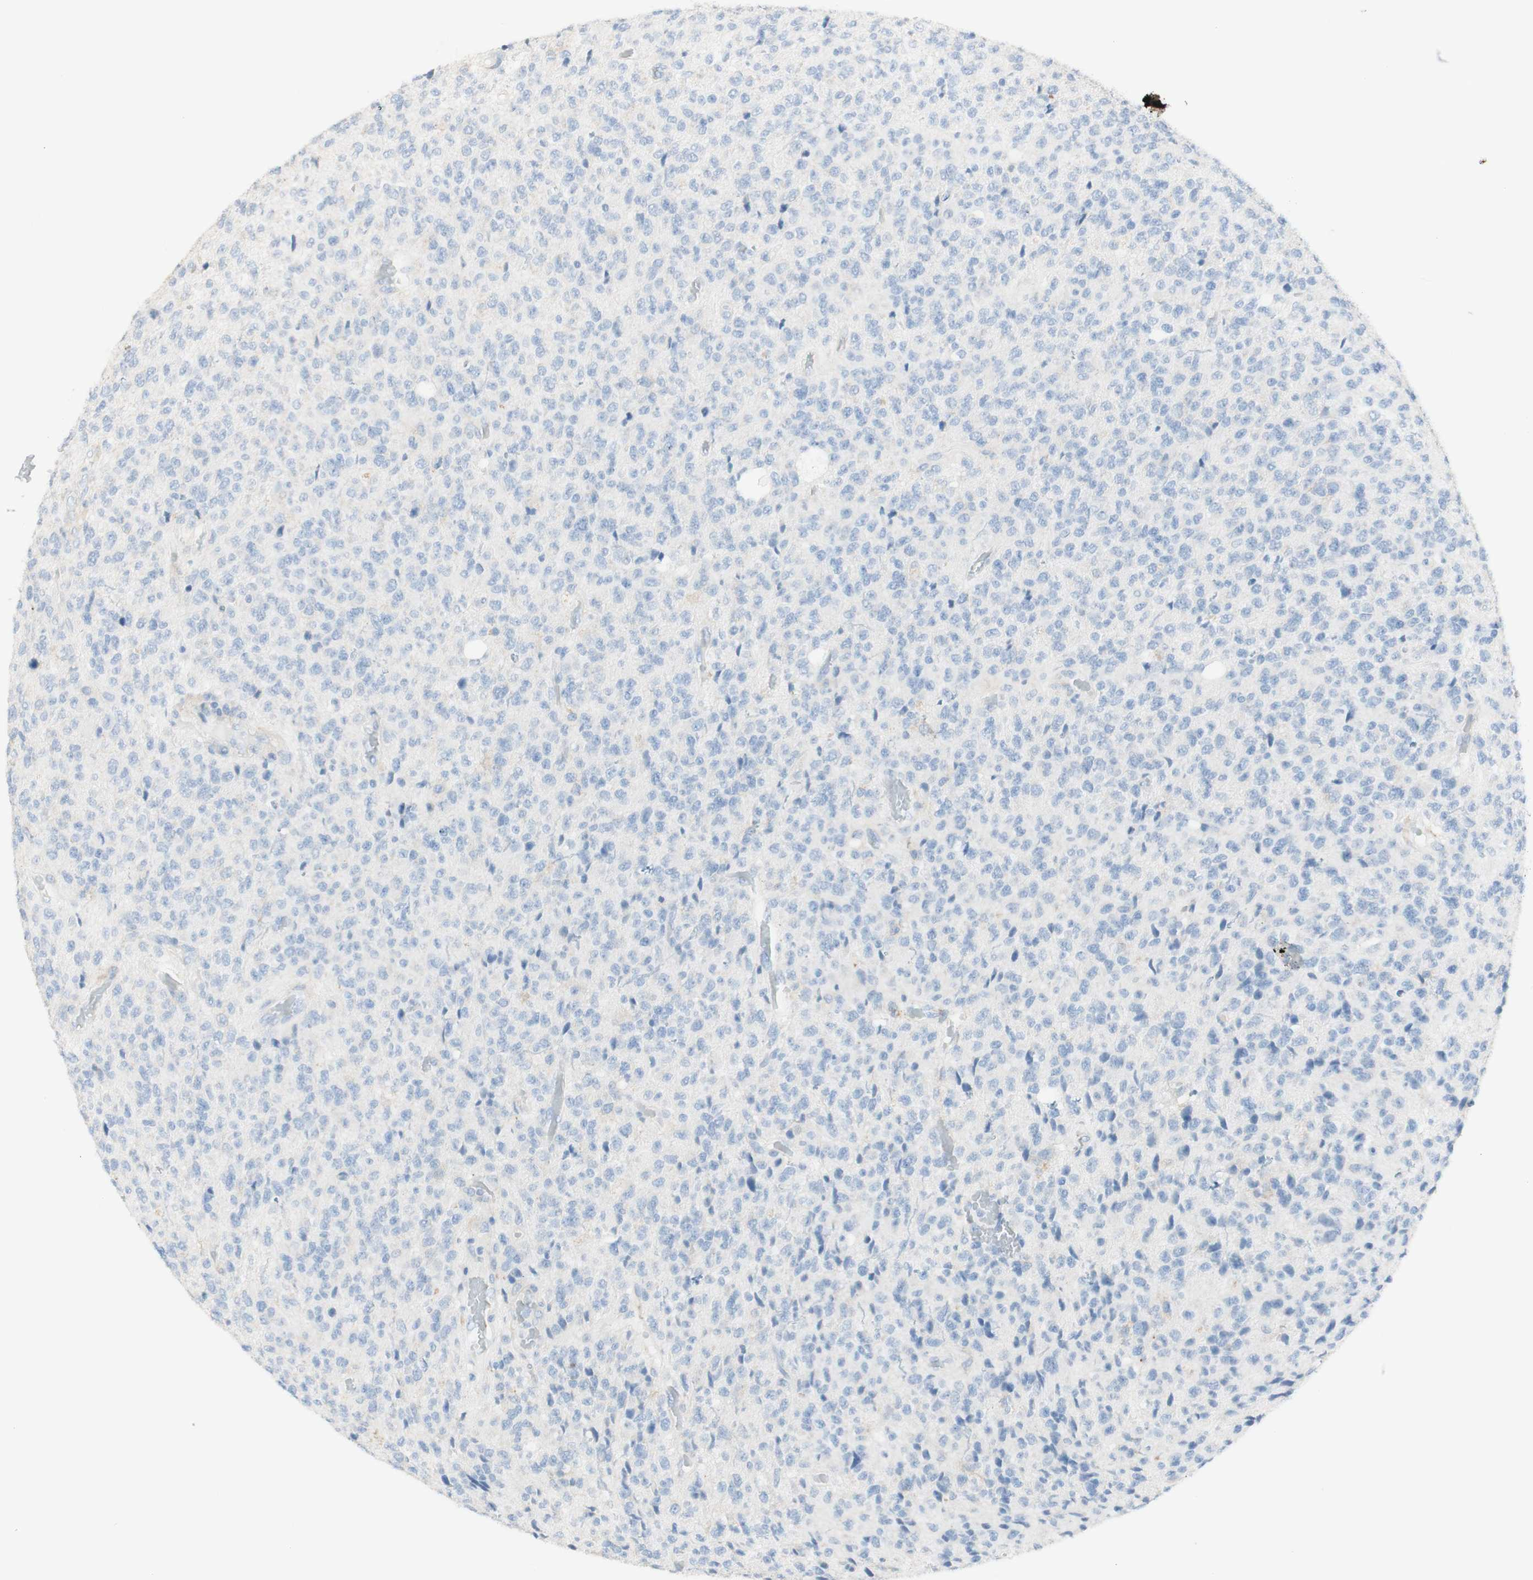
{"staining": {"intensity": "negative", "quantity": "none", "location": "none"}, "tissue": "glioma", "cell_type": "Tumor cells", "image_type": "cancer", "snomed": [{"axis": "morphology", "description": "Glioma, malignant, High grade"}, {"axis": "topography", "description": "pancreas cauda"}], "caption": "Tumor cells are negative for brown protein staining in malignant glioma (high-grade).", "gene": "ART3", "patient": {"sex": "male", "age": 60}}